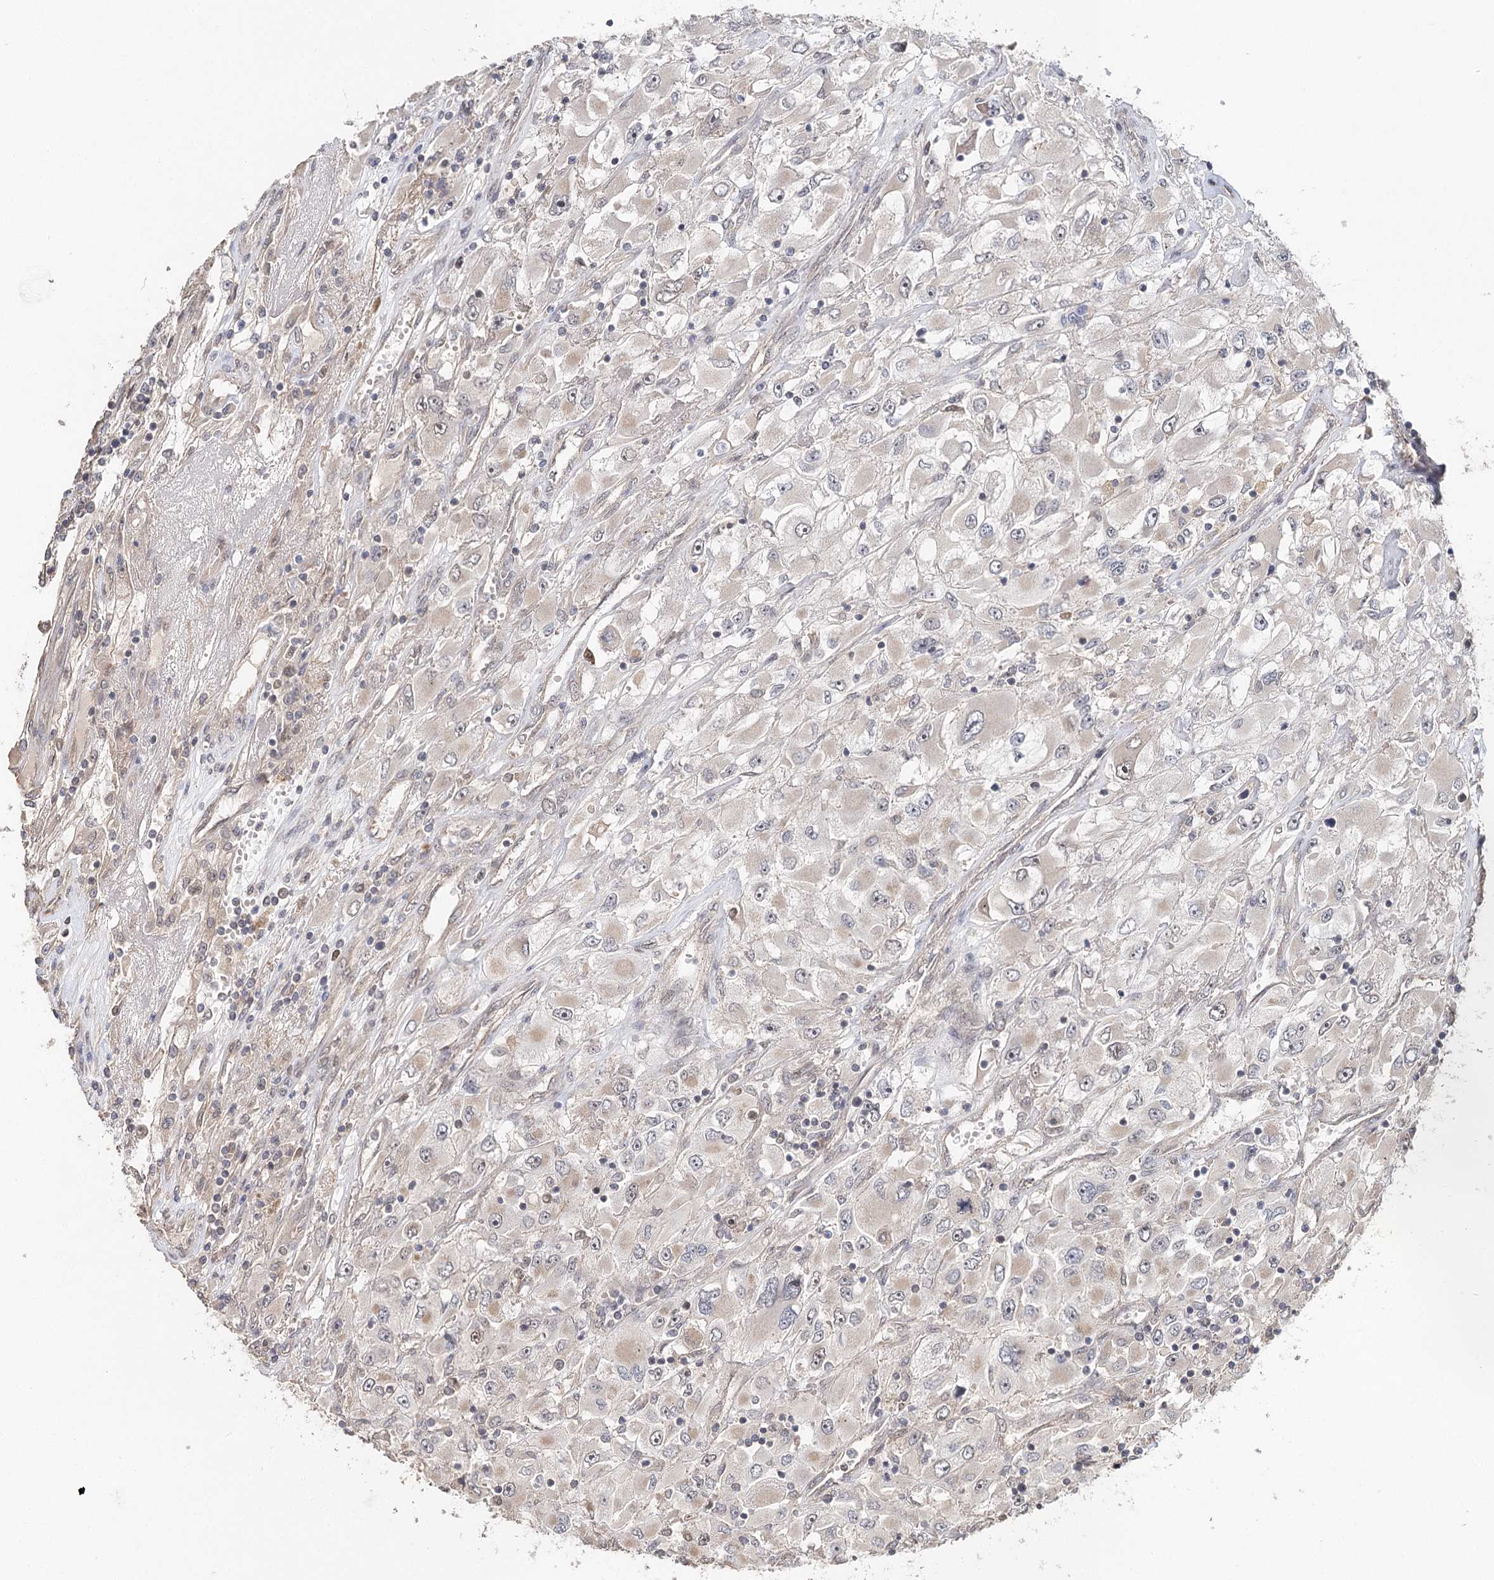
{"staining": {"intensity": "negative", "quantity": "none", "location": "none"}, "tissue": "renal cancer", "cell_type": "Tumor cells", "image_type": "cancer", "snomed": [{"axis": "morphology", "description": "Adenocarcinoma, NOS"}, {"axis": "topography", "description": "Kidney"}], "caption": "The micrograph exhibits no staining of tumor cells in adenocarcinoma (renal).", "gene": "NOPCHAP1", "patient": {"sex": "female", "age": 52}}